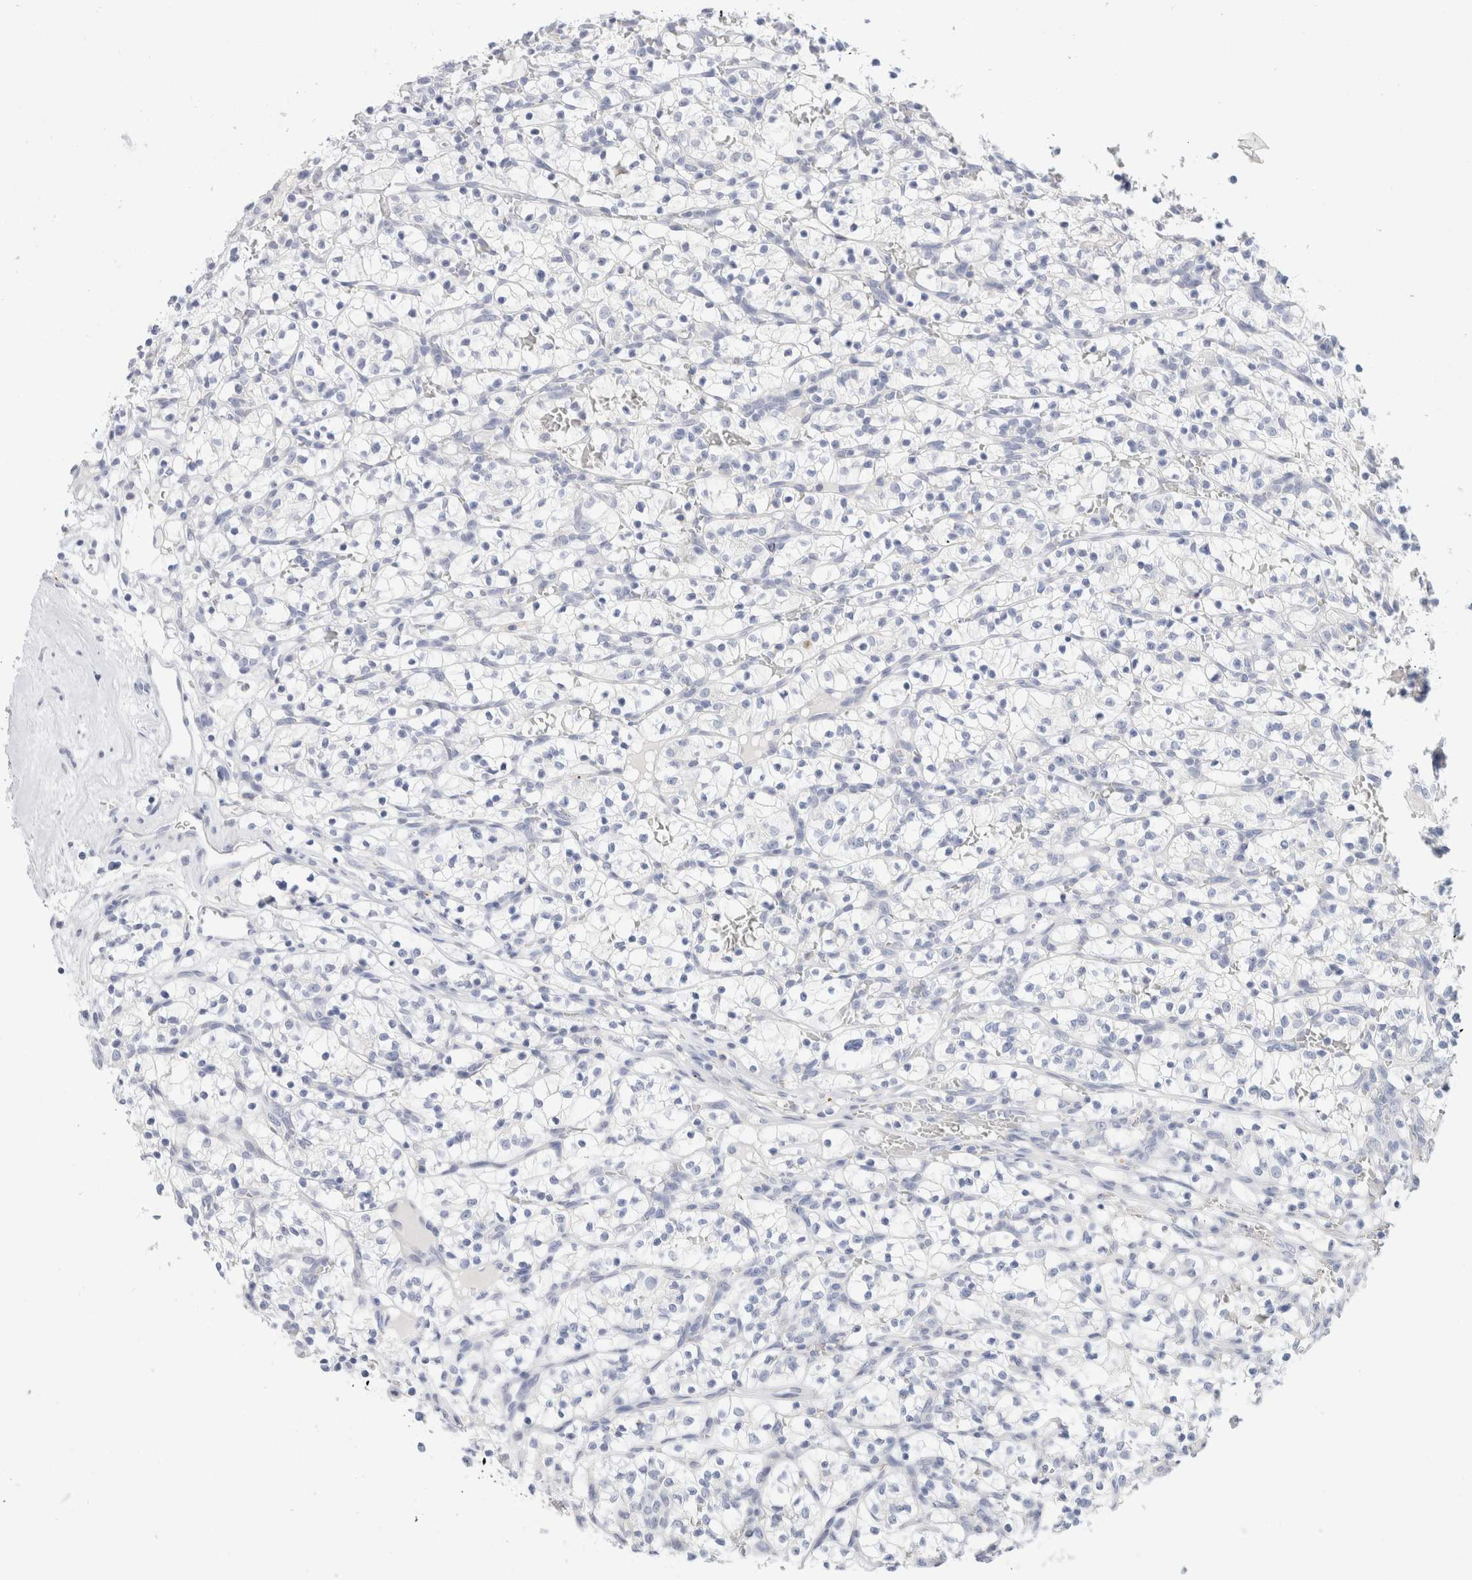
{"staining": {"intensity": "negative", "quantity": "none", "location": "none"}, "tissue": "renal cancer", "cell_type": "Tumor cells", "image_type": "cancer", "snomed": [{"axis": "morphology", "description": "Adenocarcinoma, NOS"}, {"axis": "topography", "description": "Kidney"}], "caption": "DAB (3,3'-diaminobenzidine) immunohistochemical staining of human renal cancer reveals no significant positivity in tumor cells. (DAB IHC with hematoxylin counter stain).", "gene": "GADD45G", "patient": {"sex": "female", "age": 57}}